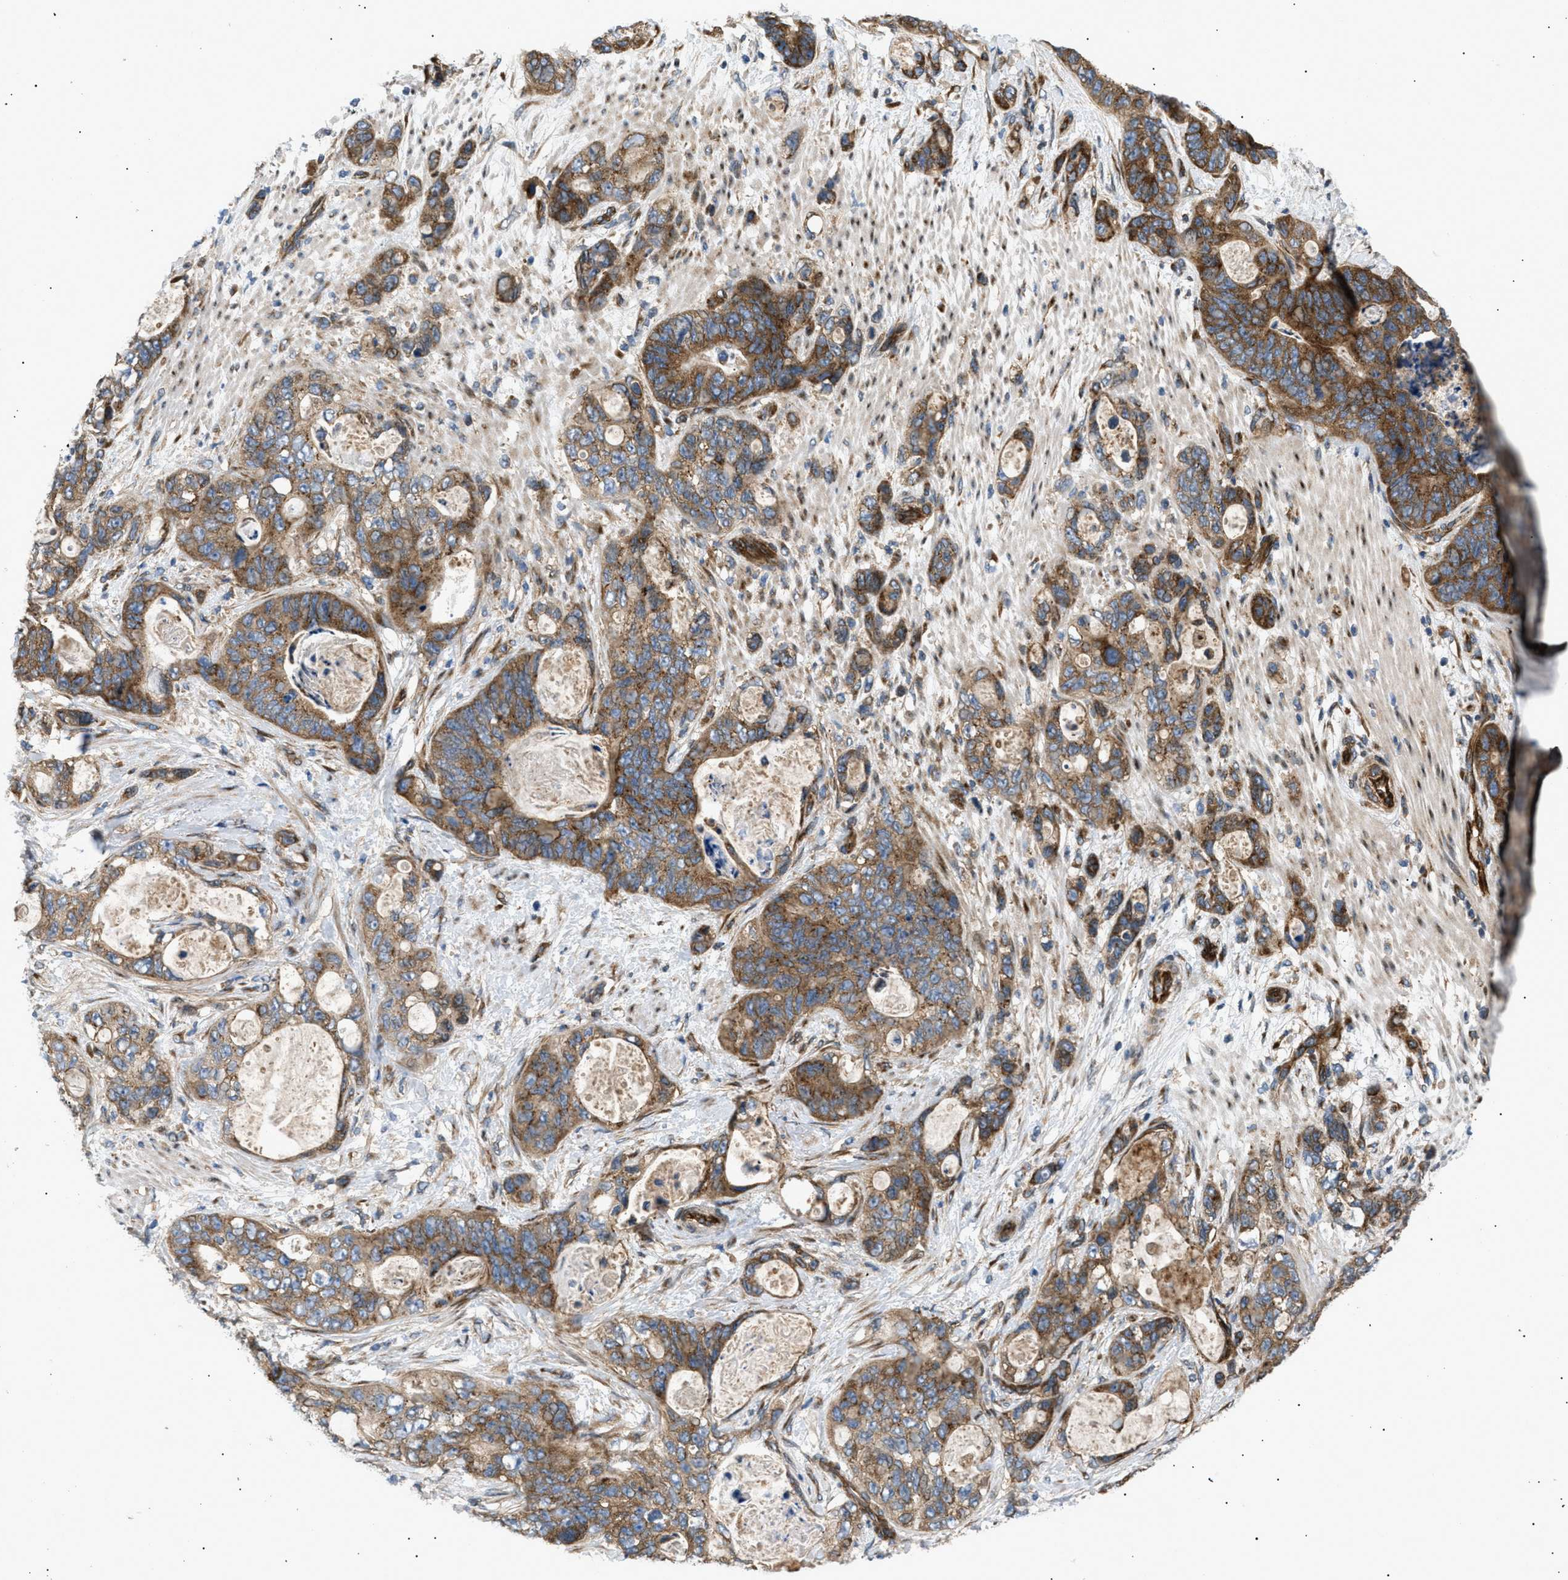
{"staining": {"intensity": "moderate", "quantity": ">75%", "location": "cytoplasmic/membranous"}, "tissue": "stomach cancer", "cell_type": "Tumor cells", "image_type": "cancer", "snomed": [{"axis": "morphology", "description": "Normal tissue, NOS"}, {"axis": "morphology", "description": "Adenocarcinoma, NOS"}, {"axis": "topography", "description": "Stomach"}], "caption": "Protein expression analysis of stomach adenocarcinoma exhibits moderate cytoplasmic/membranous staining in about >75% of tumor cells.", "gene": "LYSMD3", "patient": {"sex": "female", "age": 89}}